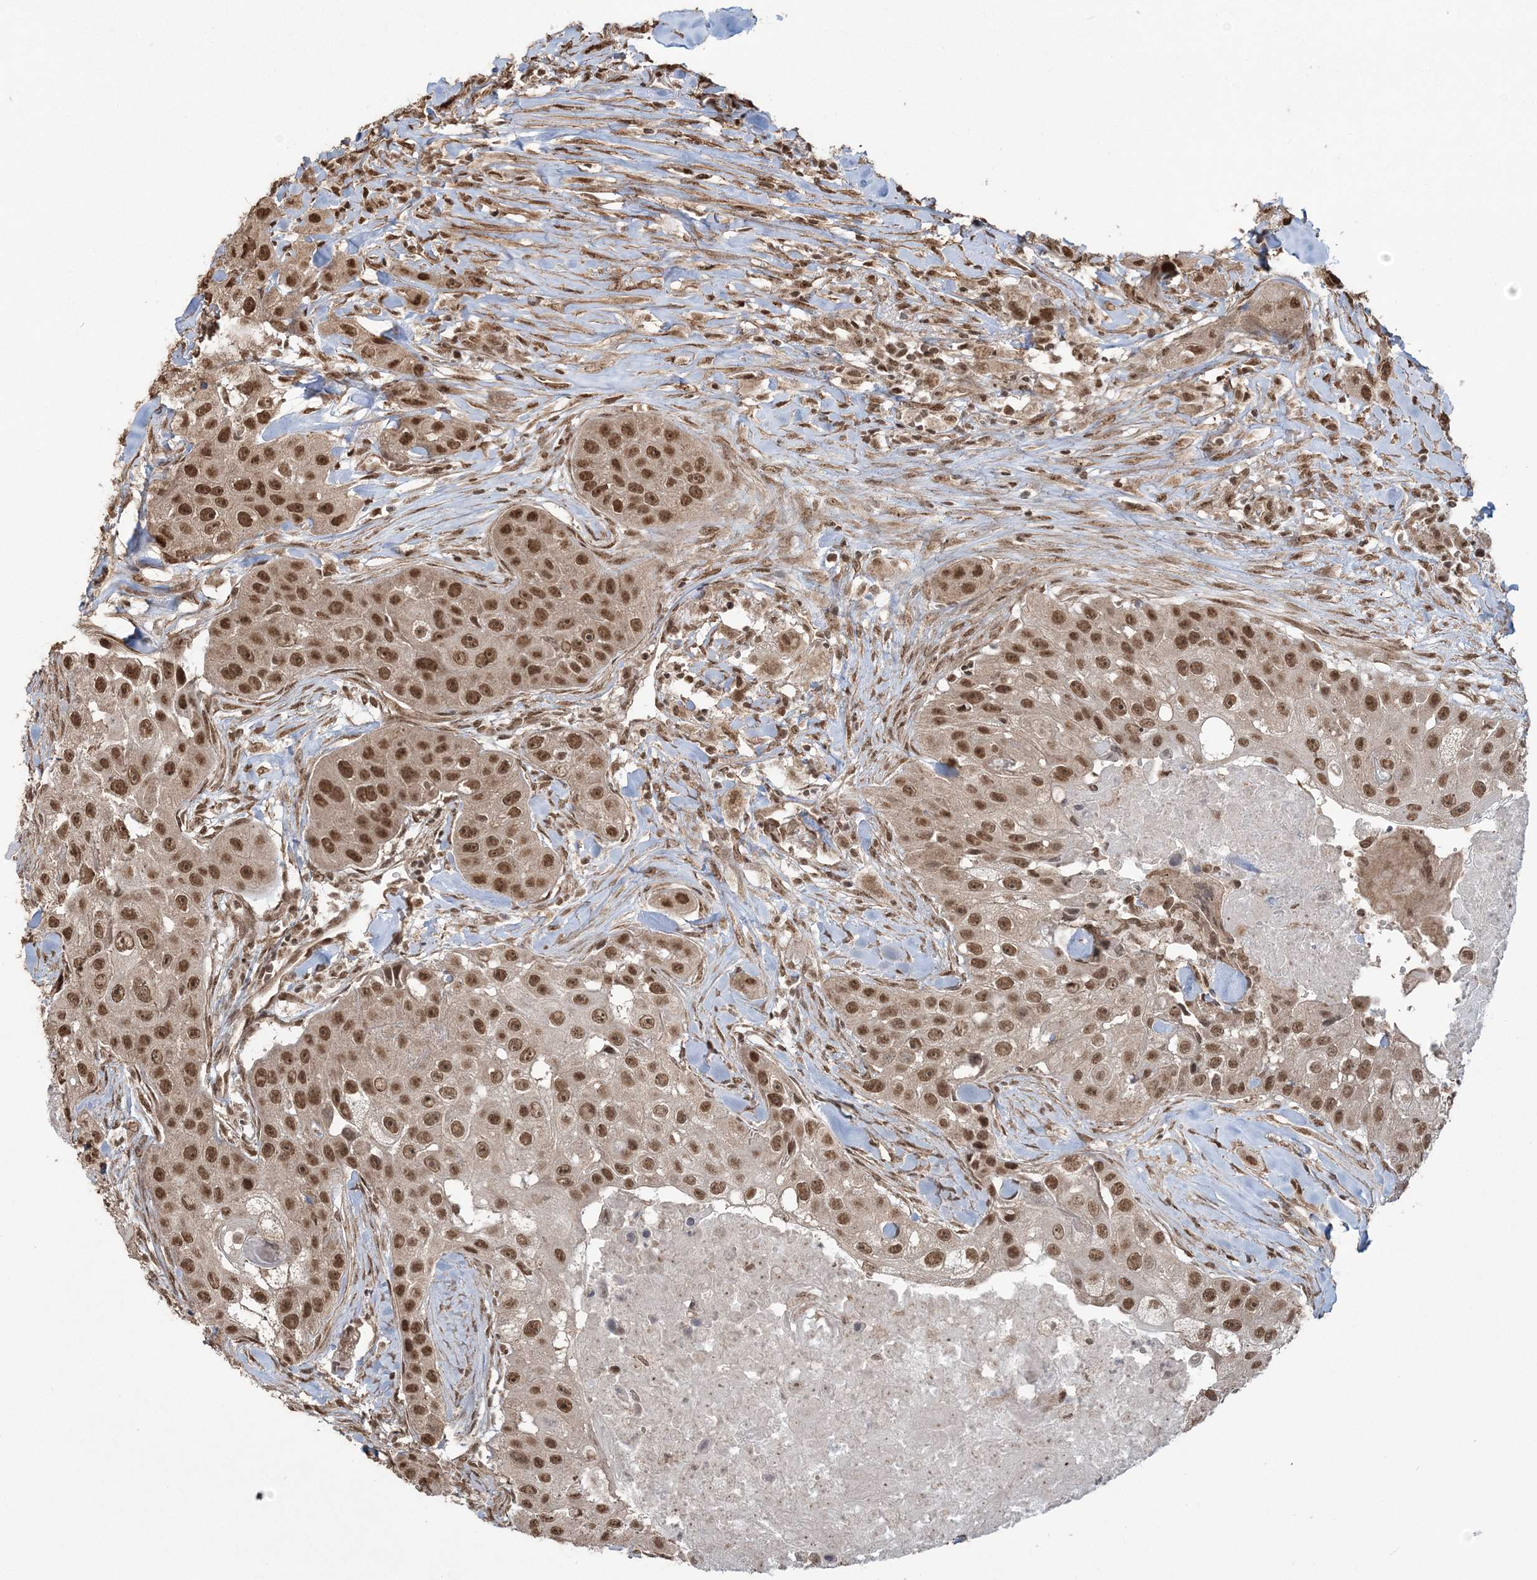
{"staining": {"intensity": "moderate", "quantity": ">75%", "location": "nuclear"}, "tissue": "head and neck cancer", "cell_type": "Tumor cells", "image_type": "cancer", "snomed": [{"axis": "morphology", "description": "Normal tissue, NOS"}, {"axis": "morphology", "description": "Squamous cell carcinoma, NOS"}, {"axis": "topography", "description": "Skeletal muscle"}, {"axis": "topography", "description": "Head-Neck"}], "caption": "Immunohistochemical staining of human head and neck cancer shows moderate nuclear protein expression in approximately >75% of tumor cells.", "gene": "ZNF839", "patient": {"sex": "male", "age": 51}}